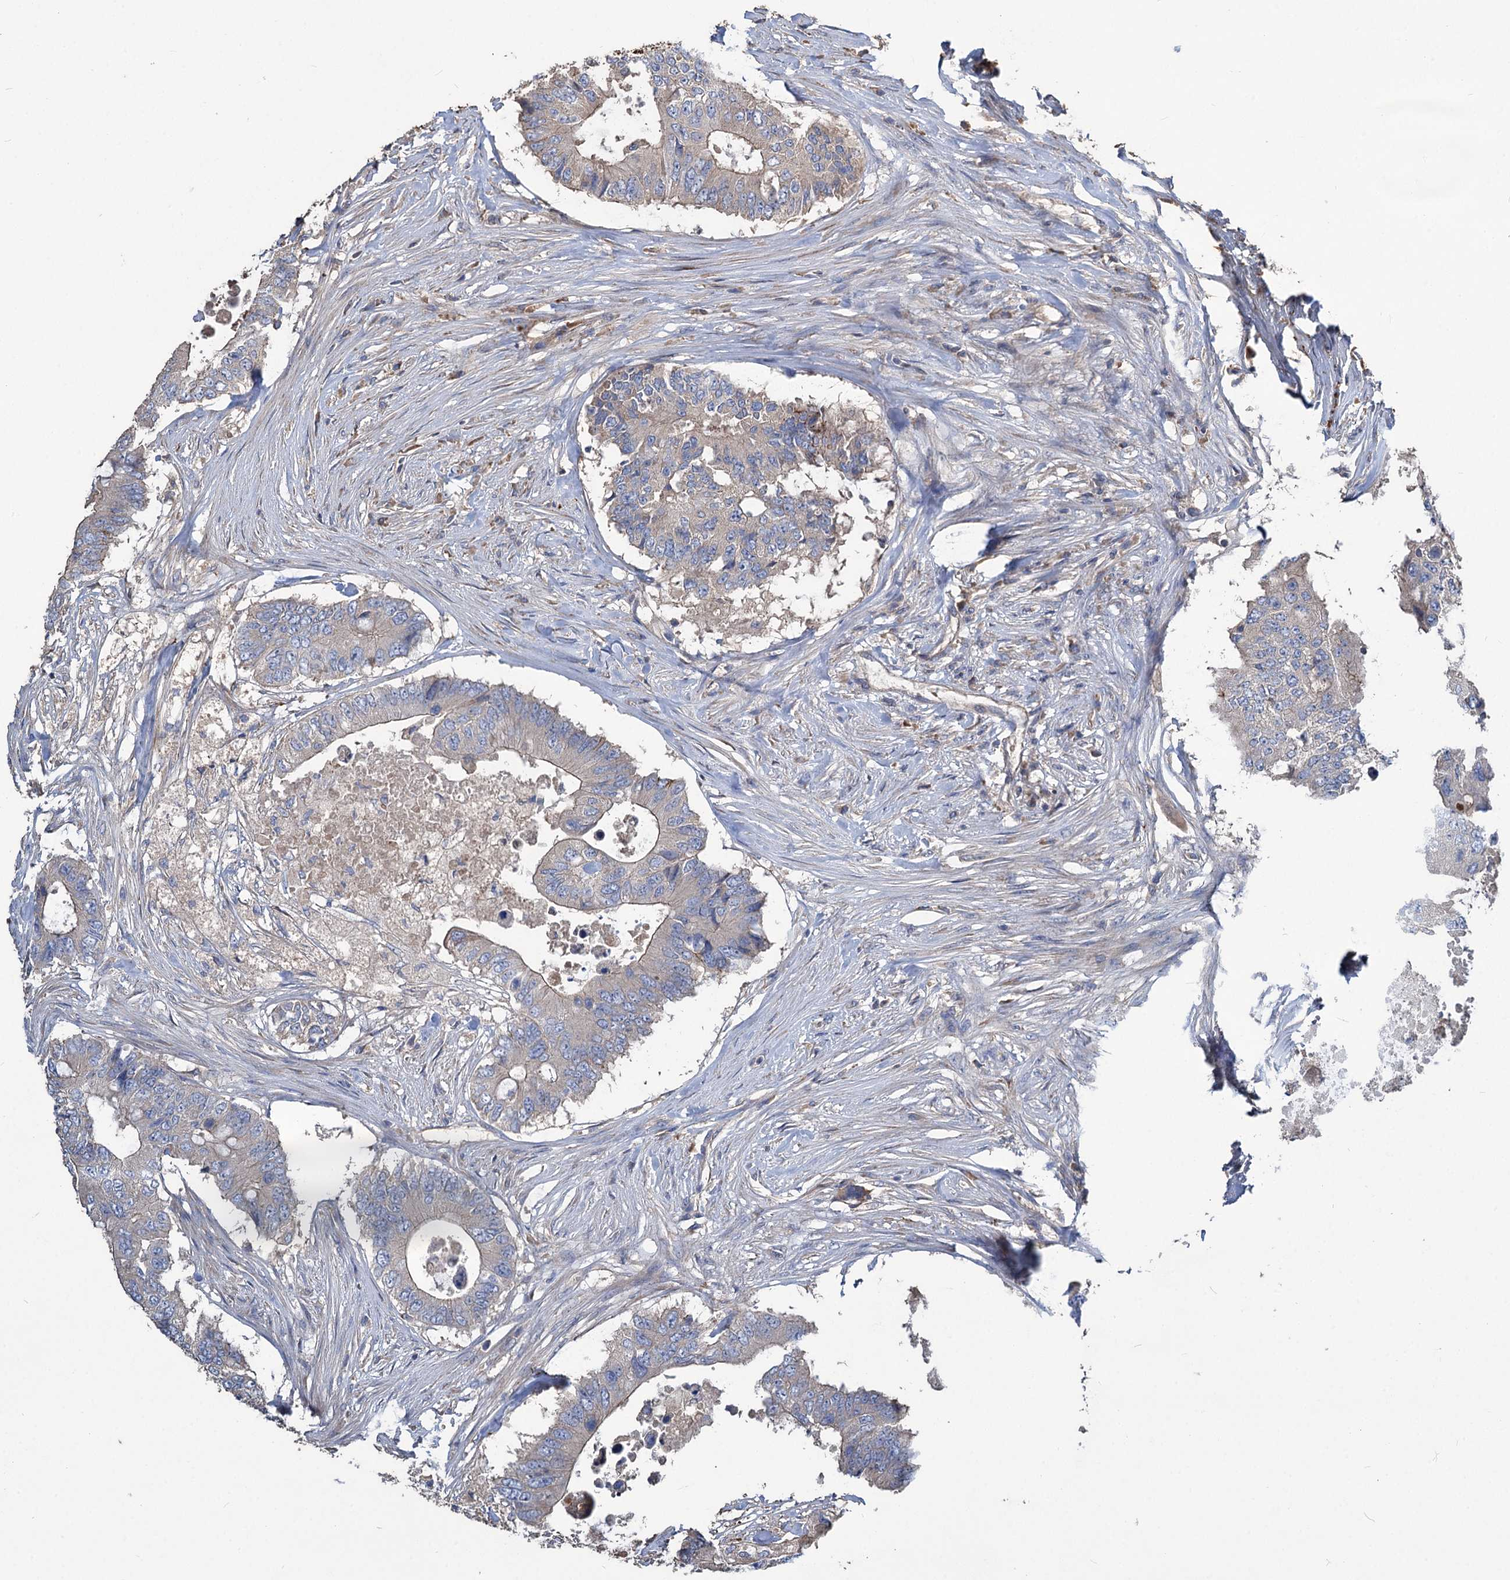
{"staining": {"intensity": "negative", "quantity": "none", "location": "none"}, "tissue": "colorectal cancer", "cell_type": "Tumor cells", "image_type": "cancer", "snomed": [{"axis": "morphology", "description": "Adenocarcinoma, NOS"}, {"axis": "topography", "description": "Colon"}], "caption": "Tumor cells show no significant positivity in adenocarcinoma (colorectal).", "gene": "URAD", "patient": {"sex": "male", "age": 71}}